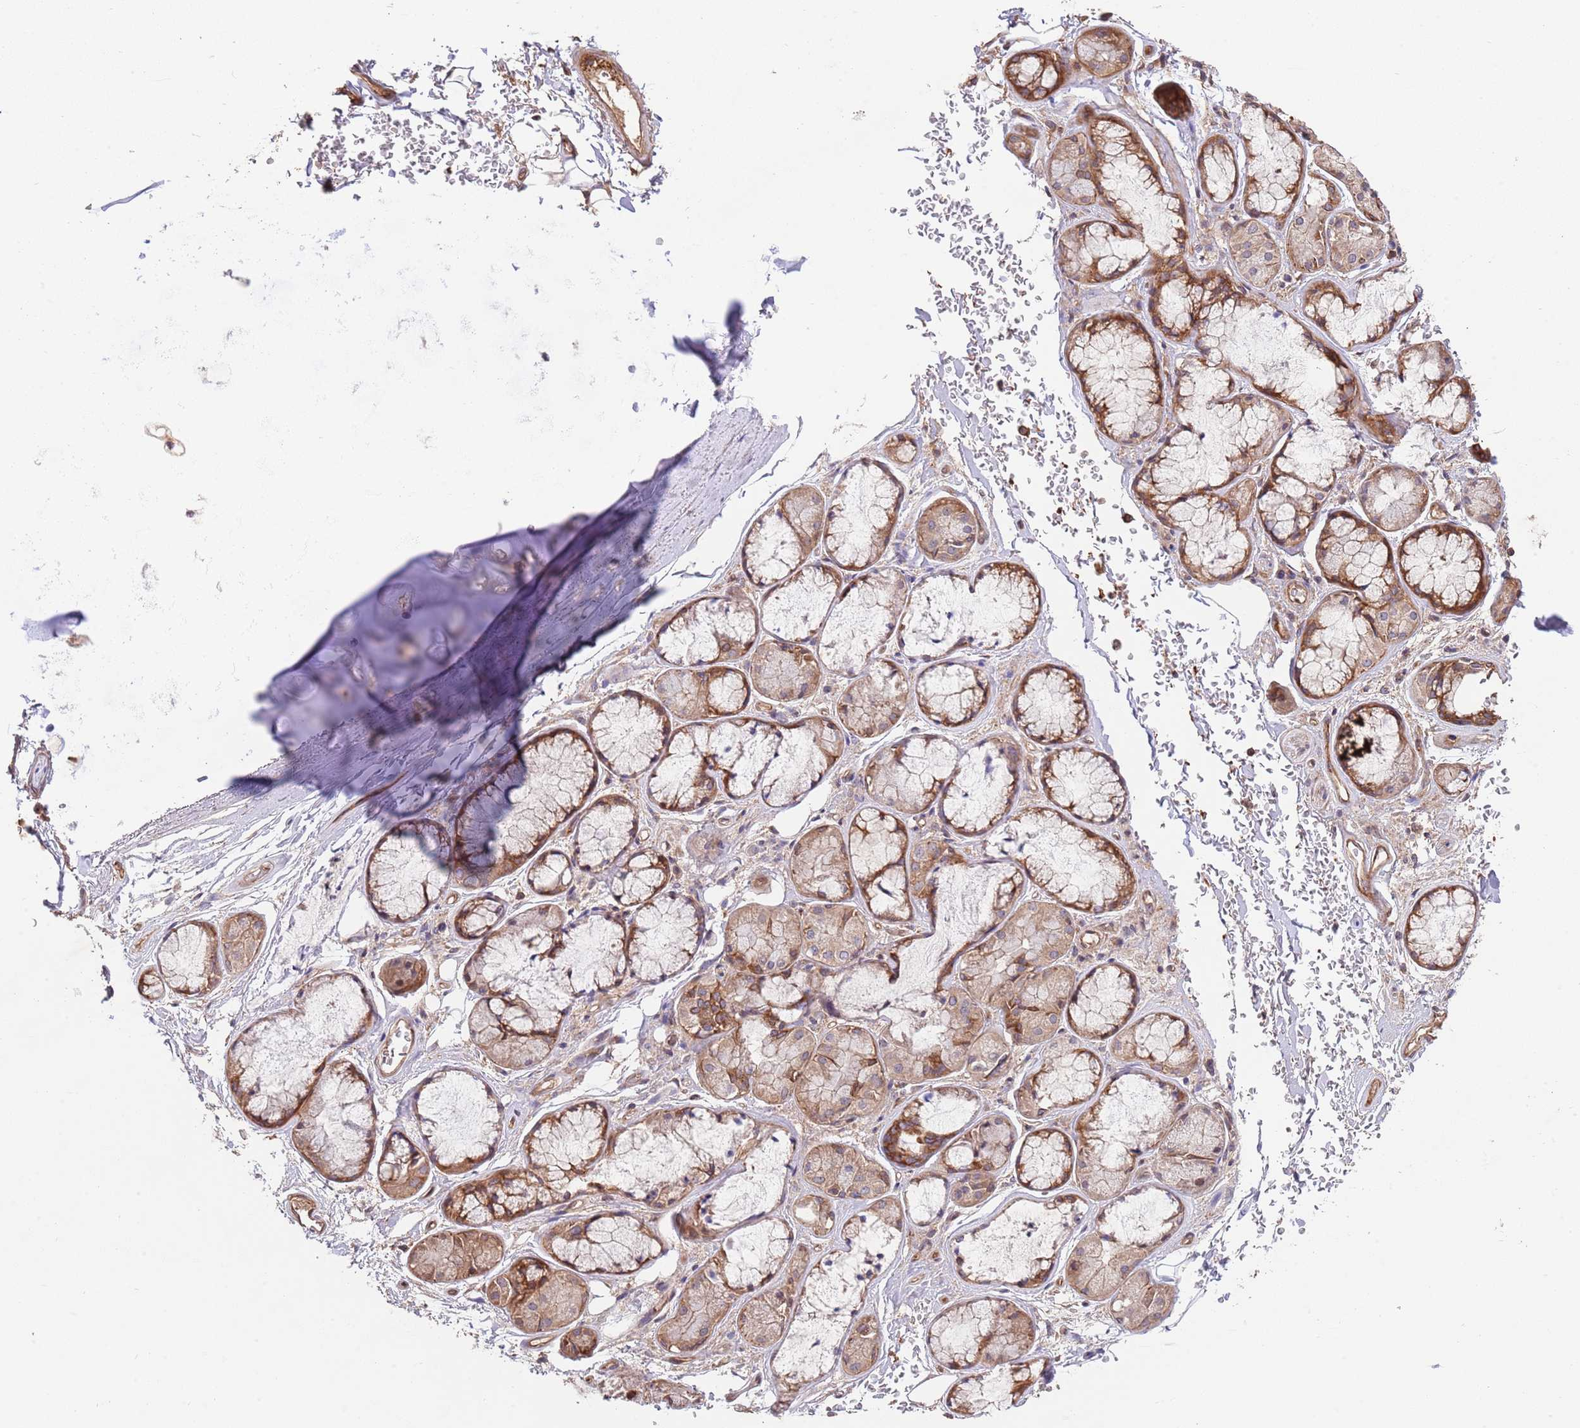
{"staining": {"intensity": "weak", "quantity": "25%-75%", "location": "cytoplasmic/membranous"}, "tissue": "adipose tissue", "cell_type": "Adipocytes", "image_type": "normal", "snomed": [{"axis": "morphology", "description": "Normal tissue, NOS"}, {"axis": "topography", "description": "Cartilage tissue"}], "caption": "Adipocytes exhibit low levels of weak cytoplasmic/membranous staining in approximately 25%-75% of cells in normal human adipose tissue. The staining is performed using DAB brown chromogen to label protein expression. The nuclei are counter-stained blue using hematoxylin.", "gene": "RNF19B", "patient": {"sex": "male", "age": 73}}